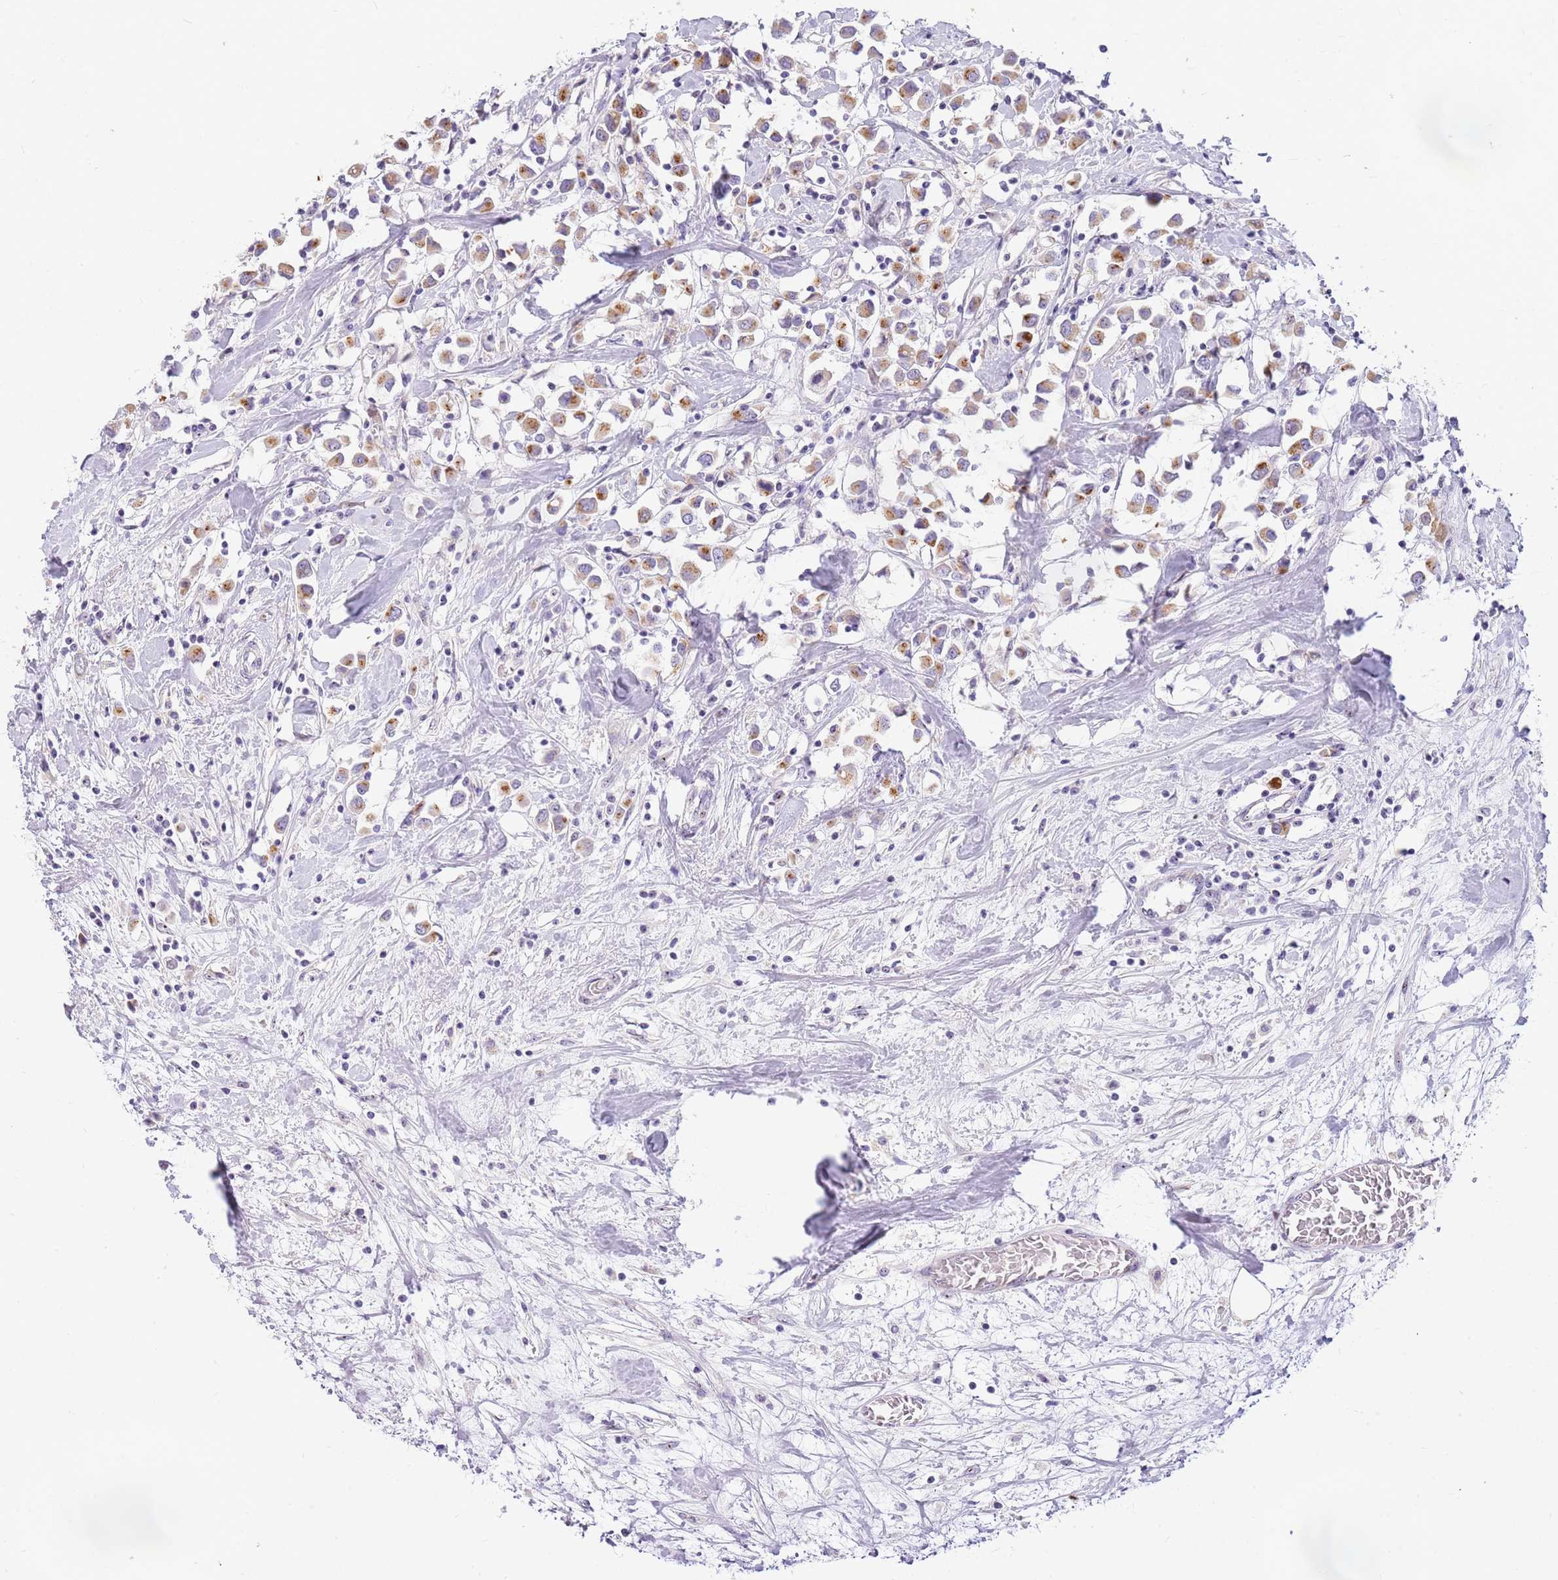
{"staining": {"intensity": "moderate", "quantity": ">75%", "location": "cytoplasmic/membranous"}, "tissue": "breast cancer", "cell_type": "Tumor cells", "image_type": "cancer", "snomed": [{"axis": "morphology", "description": "Duct carcinoma"}, {"axis": "topography", "description": "Breast"}], "caption": "Brown immunohistochemical staining in human breast invasive ductal carcinoma exhibits moderate cytoplasmic/membranous positivity in about >75% of tumor cells.", "gene": "DNAJA3", "patient": {"sex": "female", "age": 61}}